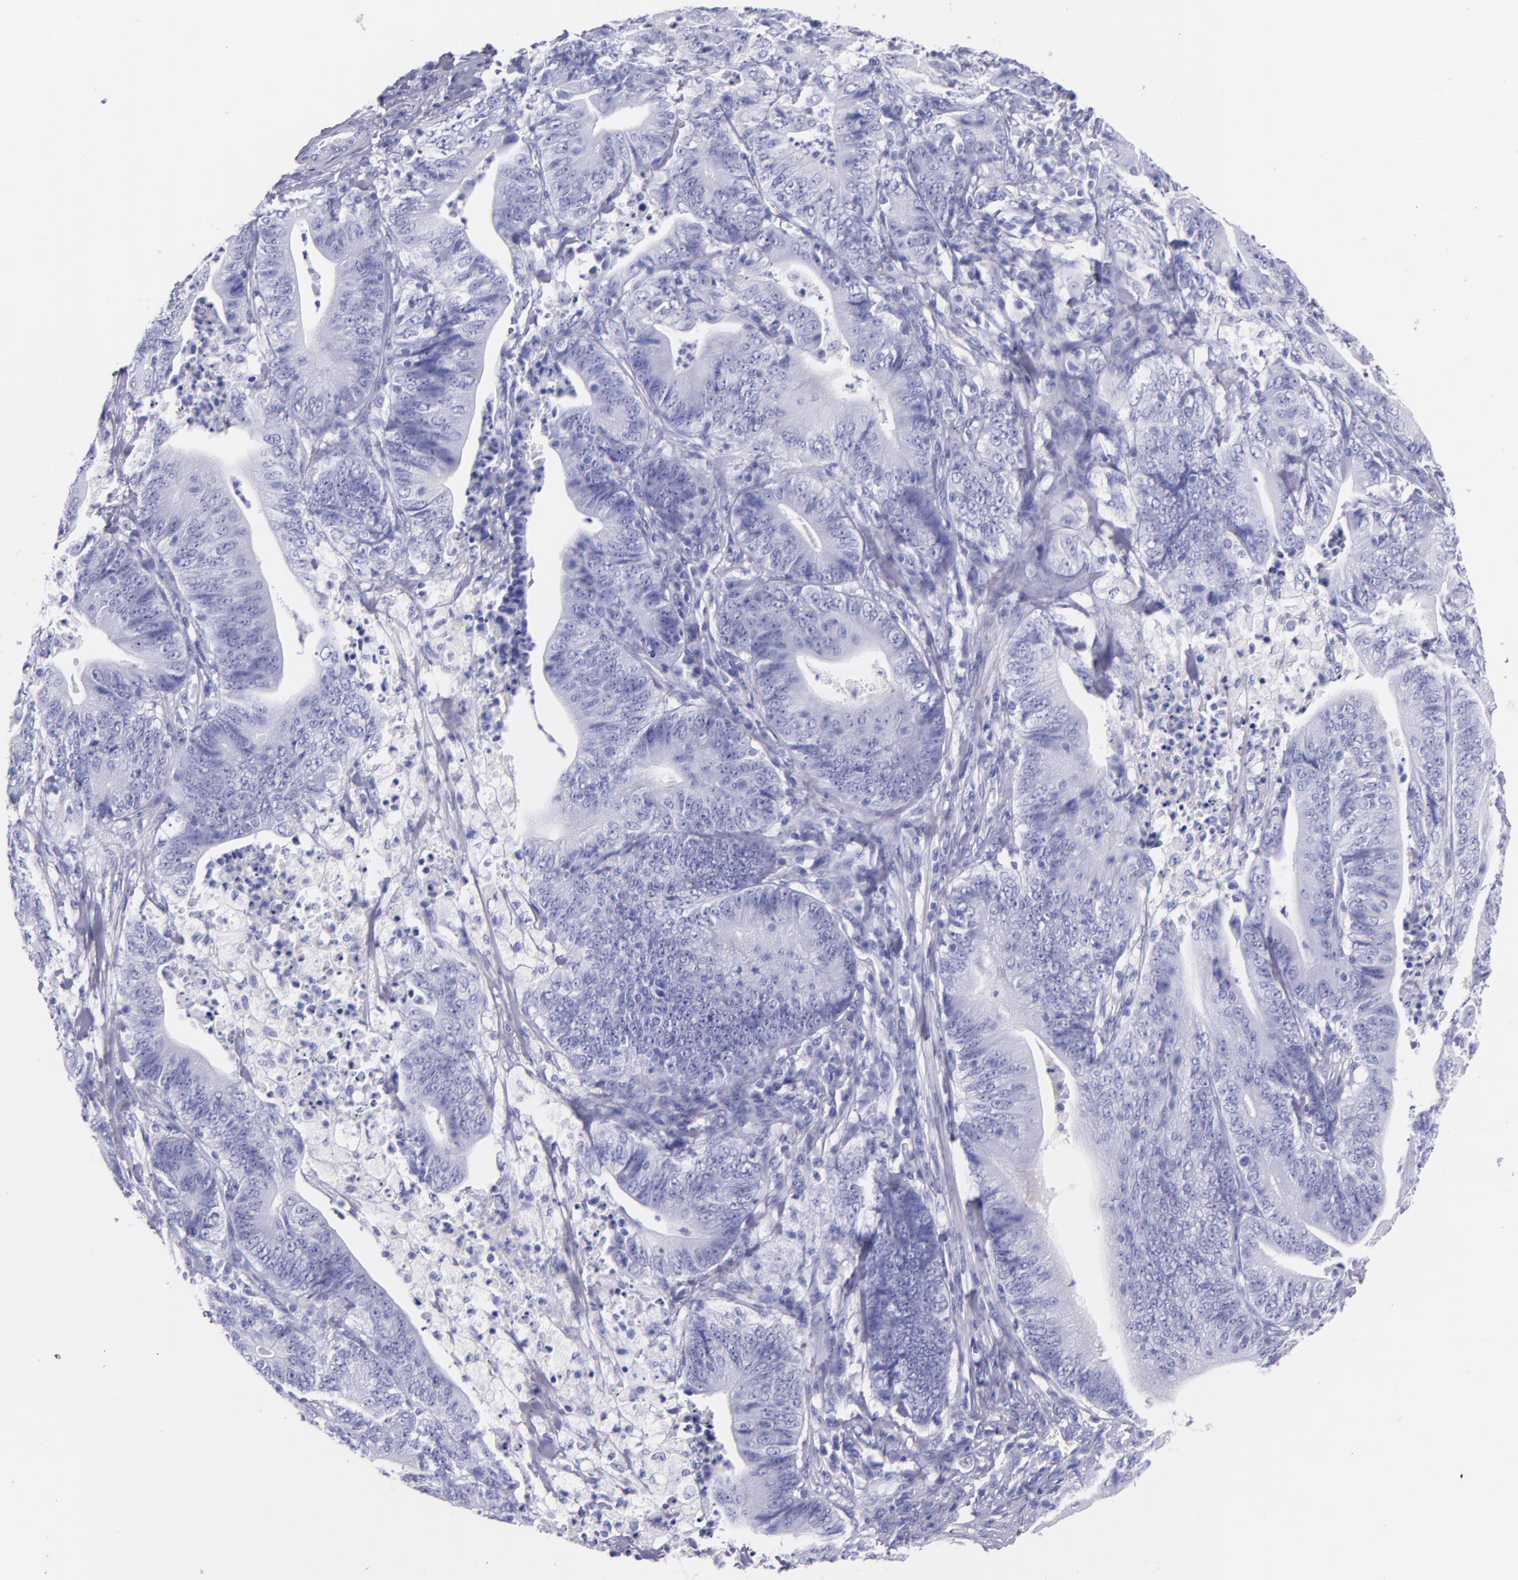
{"staining": {"intensity": "negative", "quantity": "none", "location": "none"}, "tissue": "stomach cancer", "cell_type": "Tumor cells", "image_type": "cancer", "snomed": [{"axis": "morphology", "description": "Adenocarcinoma, NOS"}, {"axis": "topography", "description": "Stomach, lower"}], "caption": "Tumor cells show no significant protein positivity in stomach cancer (adenocarcinoma).", "gene": "SFTPA2", "patient": {"sex": "female", "age": 86}}